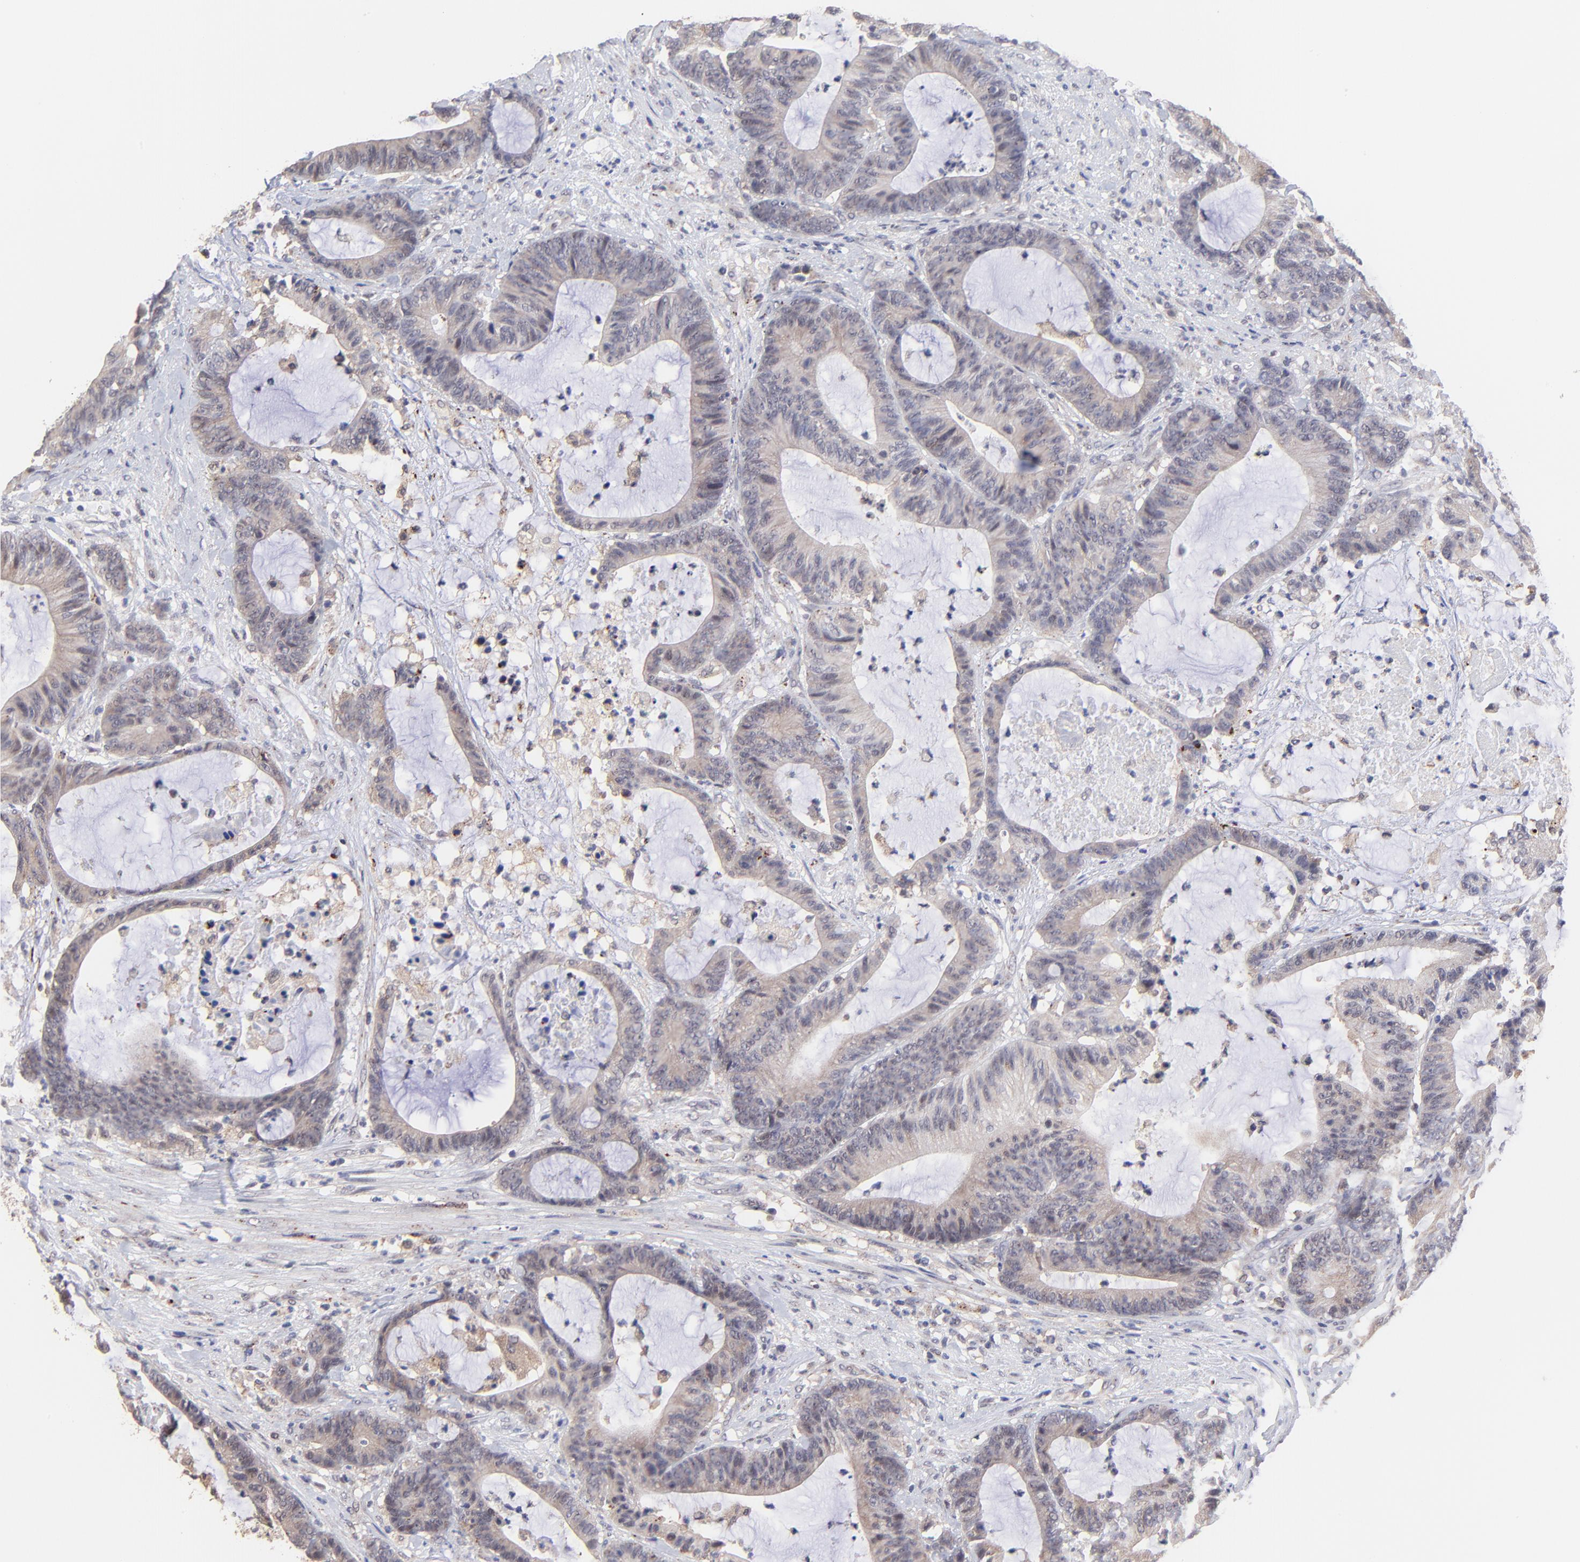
{"staining": {"intensity": "weak", "quantity": ">75%", "location": "cytoplasmic/membranous"}, "tissue": "colorectal cancer", "cell_type": "Tumor cells", "image_type": "cancer", "snomed": [{"axis": "morphology", "description": "Adenocarcinoma, NOS"}, {"axis": "topography", "description": "Colon"}], "caption": "DAB immunohistochemical staining of human colorectal adenocarcinoma reveals weak cytoplasmic/membranous protein expression in about >75% of tumor cells.", "gene": "ZNF747", "patient": {"sex": "female", "age": 84}}